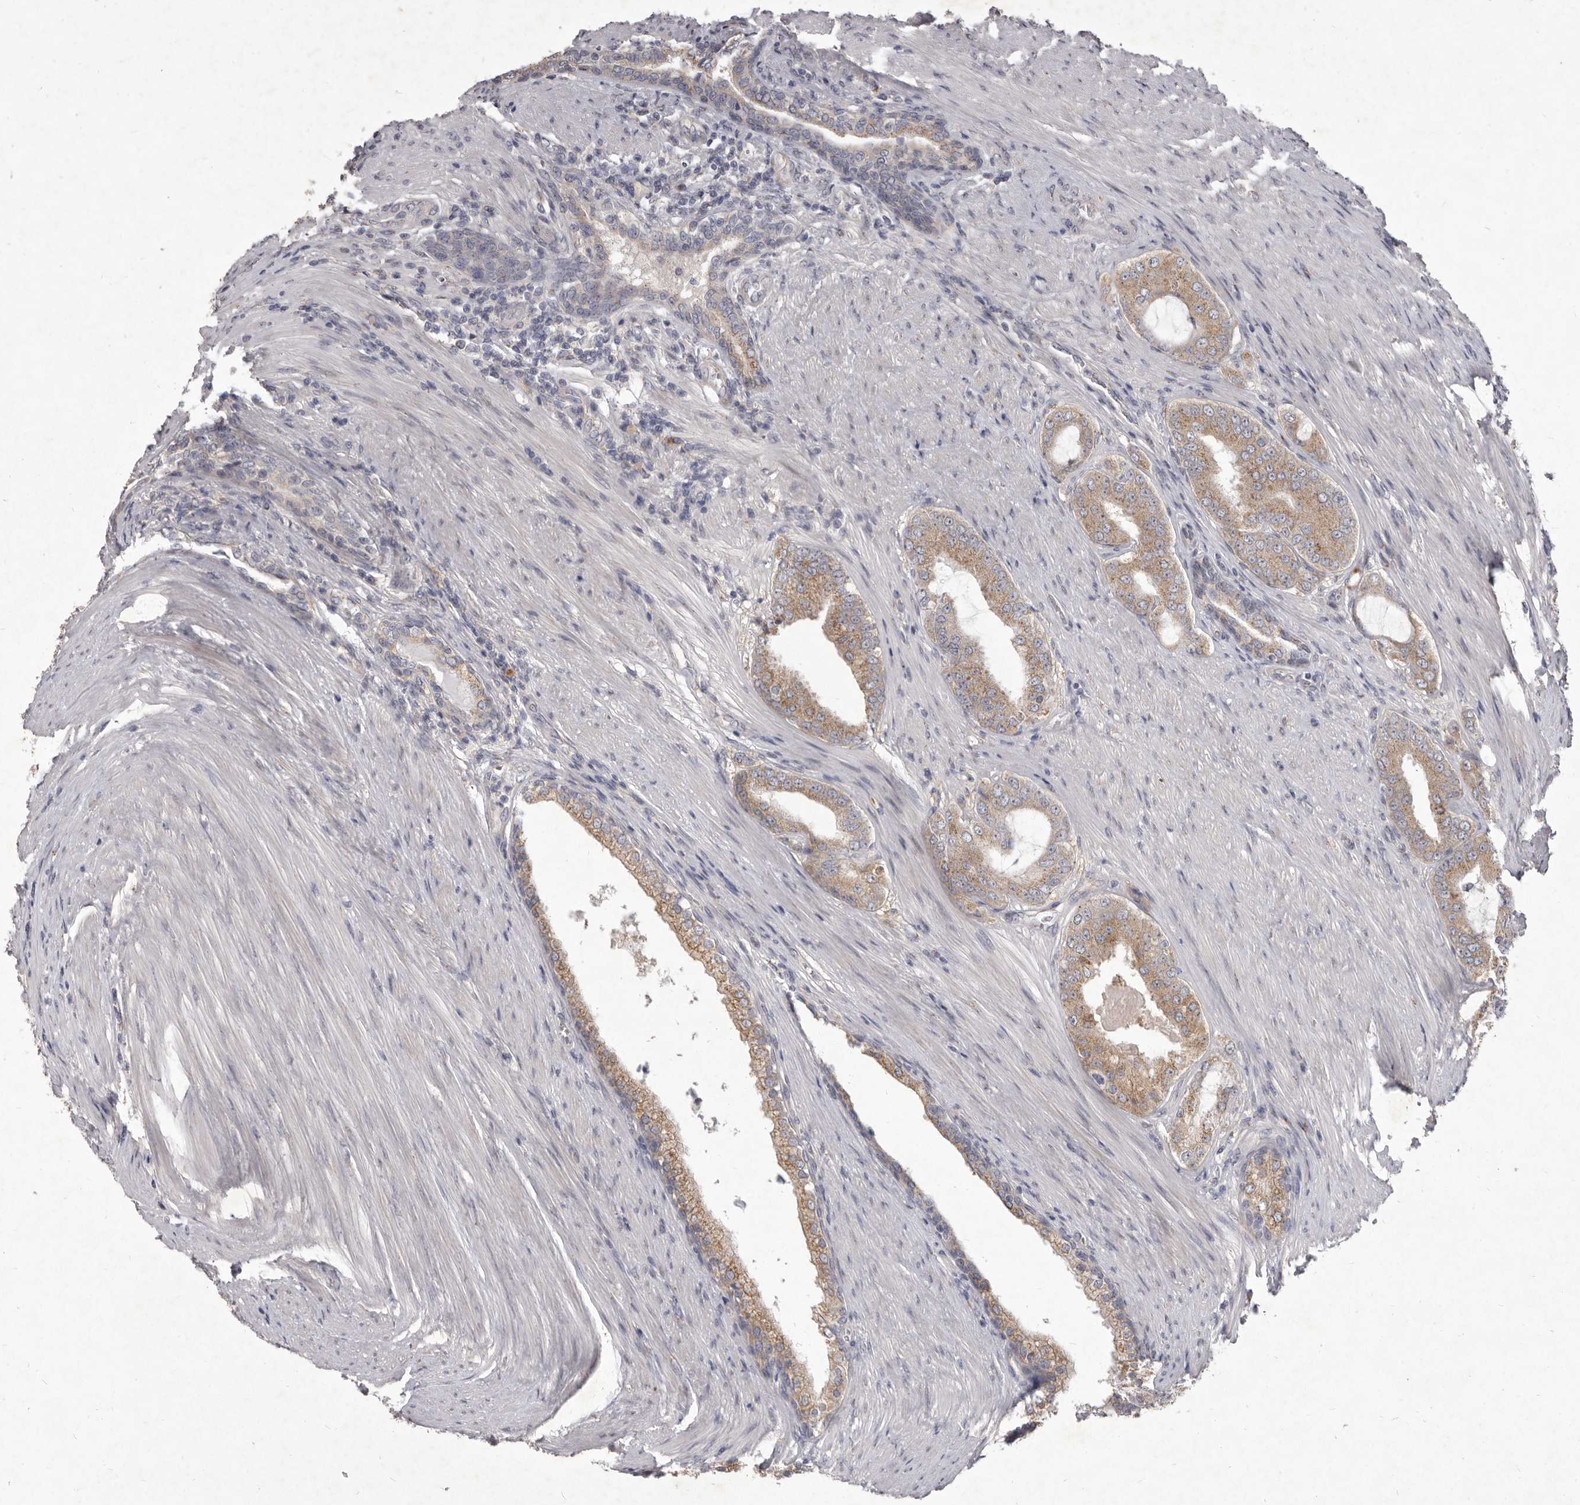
{"staining": {"intensity": "moderate", "quantity": ">75%", "location": "cytoplasmic/membranous"}, "tissue": "prostate cancer", "cell_type": "Tumor cells", "image_type": "cancer", "snomed": [{"axis": "morphology", "description": "Adenocarcinoma, High grade"}, {"axis": "topography", "description": "Prostate"}], "caption": "Brown immunohistochemical staining in human prostate high-grade adenocarcinoma displays moderate cytoplasmic/membranous expression in approximately >75% of tumor cells. (DAB (3,3'-diaminobenzidine) = brown stain, brightfield microscopy at high magnification).", "gene": "P2RX6", "patient": {"sex": "male", "age": 60}}